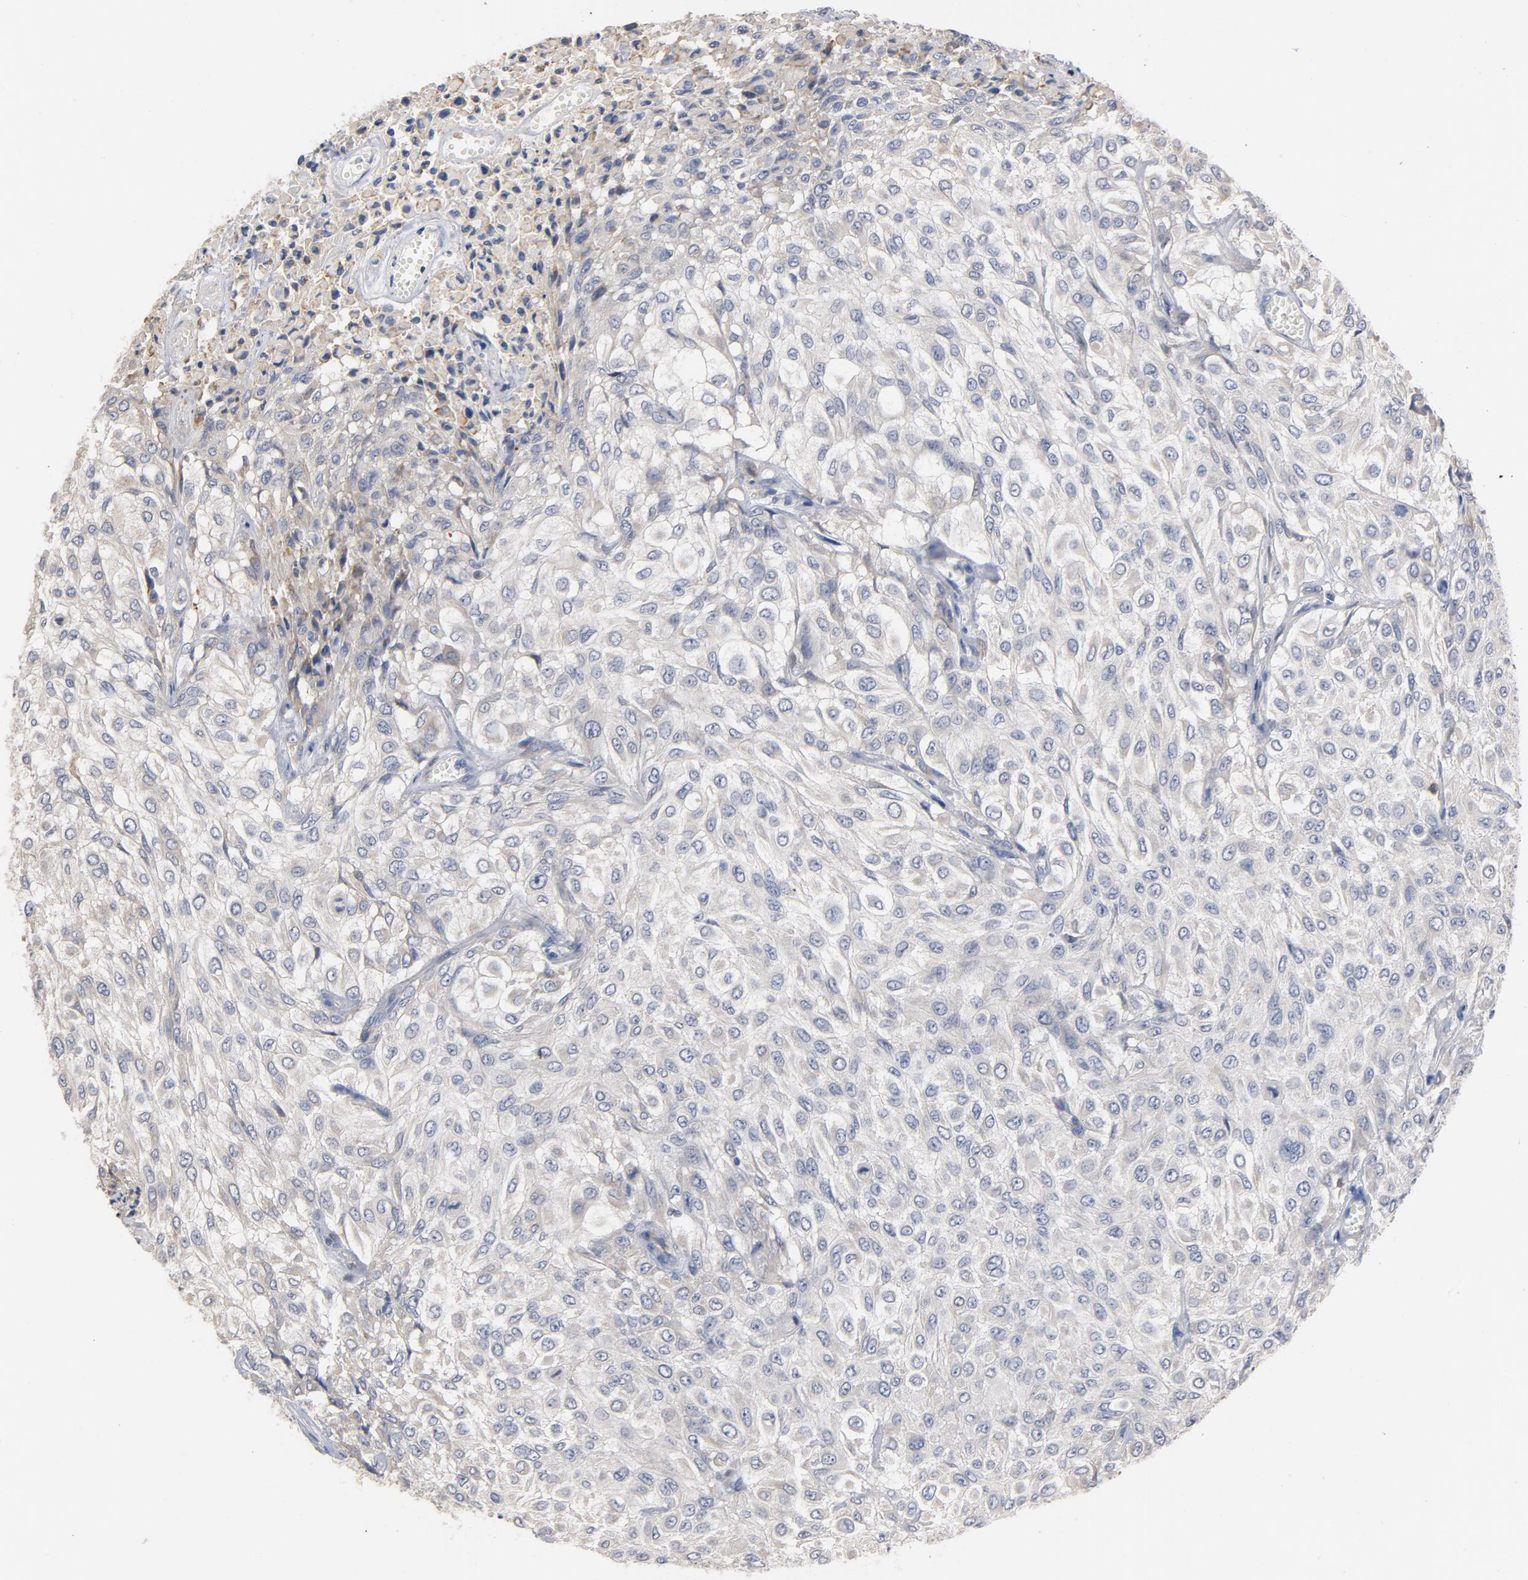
{"staining": {"intensity": "negative", "quantity": "none", "location": "none"}, "tissue": "urothelial cancer", "cell_type": "Tumor cells", "image_type": "cancer", "snomed": [{"axis": "morphology", "description": "Urothelial carcinoma, High grade"}, {"axis": "topography", "description": "Urinary bladder"}], "caption": "Immunohistochemical staining of human urothelial cancer exhibits no significant staining in tumor cells.", "gene": "TLR4", "patient": {"sex": "male", "age": 57}}